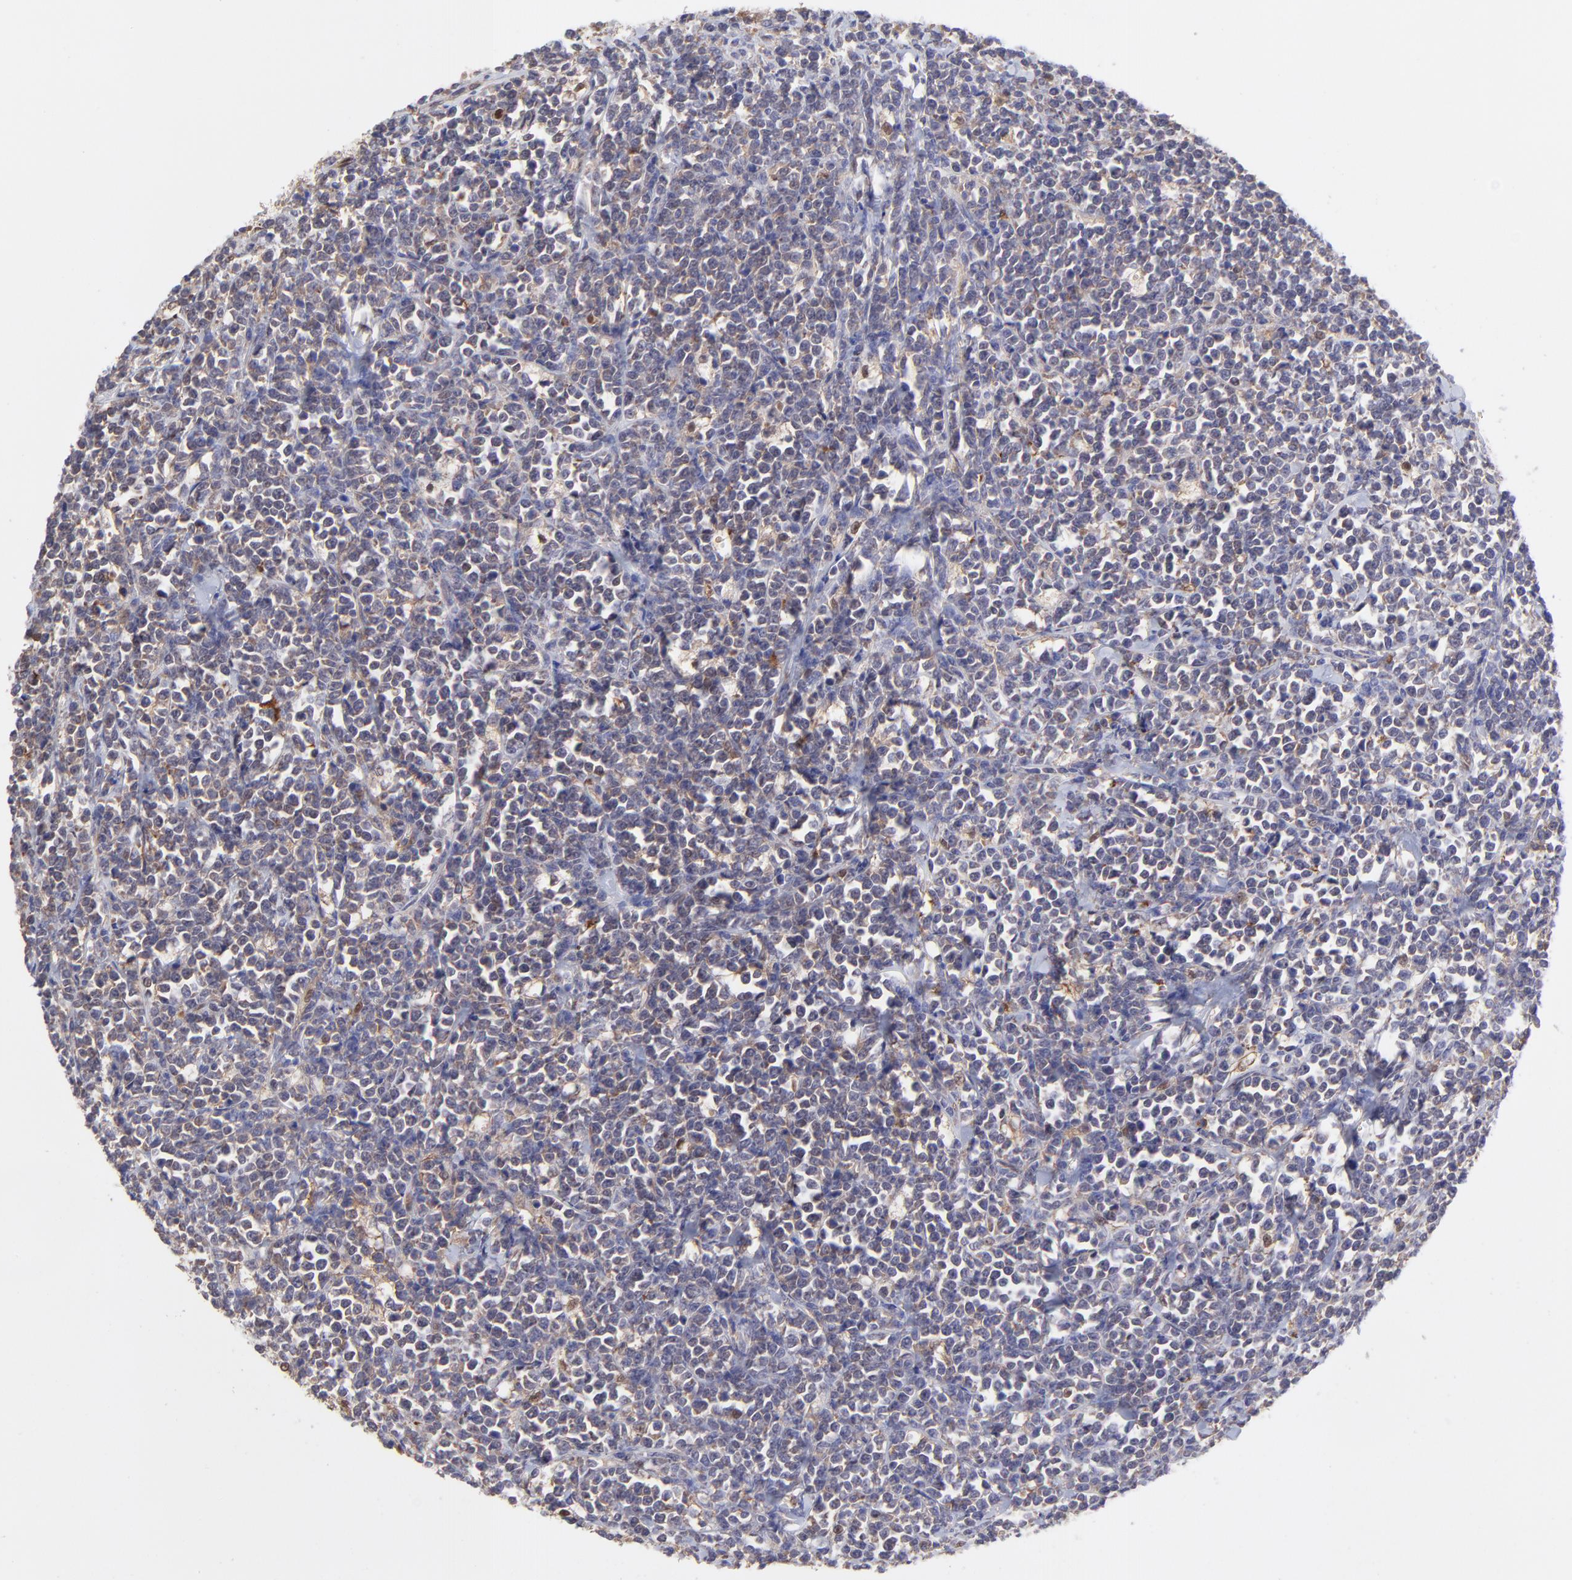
{"staining": {"intensity": "weak", "quantity": "<25%", "location": "nuclear"}, "tissue": "lymphoma", "cell_type": "Tumor cells", "image_type": "cancer", "snomed": [{"axis": "morphology", "description": "Malignant lymphoma, non-Hodgkin's type, High grade"}, {"axis": "topography", "description": "Small intestine"}, {"axis": "topography", "description": "Colon"}], "caption": "Tumor cells show no significant expression in lymphoma.", "gene": "HYAL1", "patient": {"sex": "male", "age": 8}}